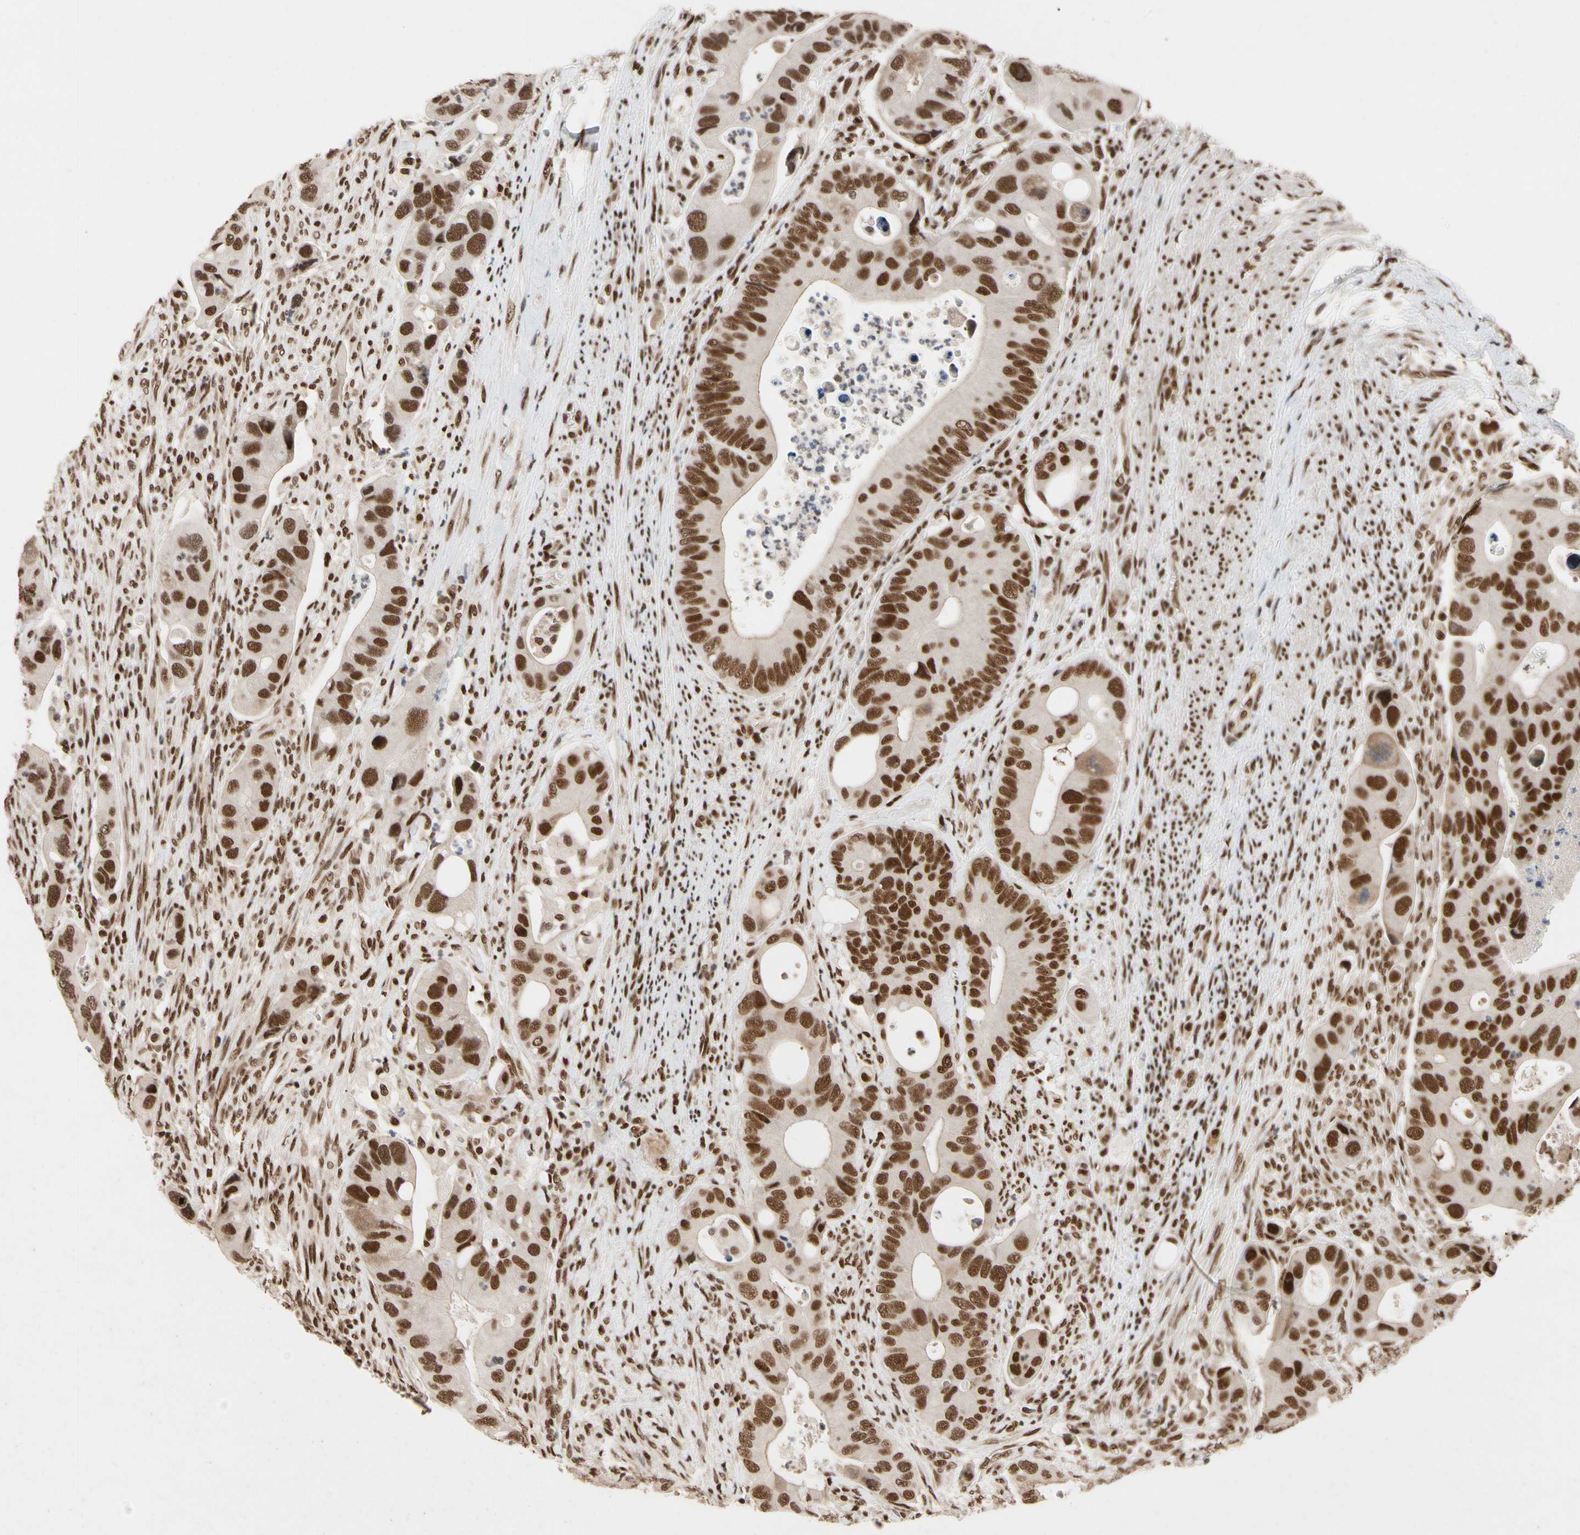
{"staining": {"intensity": "strong", "quantity": ">75%", "location": "nuclear"}, "tissue": "colorectal cancer", "cell_type": "Tumor cells", "image_type": "cancer", "snomed": [{"axis": "morphology", "description": "Adenocarcinoma, NOS"}, {"axis": "topography", "description": "Rectum"}], "caption": "IHC photomicrograph of human colorectal cancer stained for a protein (brown), which demonstrates high levels of strong nuclear staining in about >75% of tumor cells.", "gene": "FAM98B", "patient": {"sex": "female", "age": 57}}